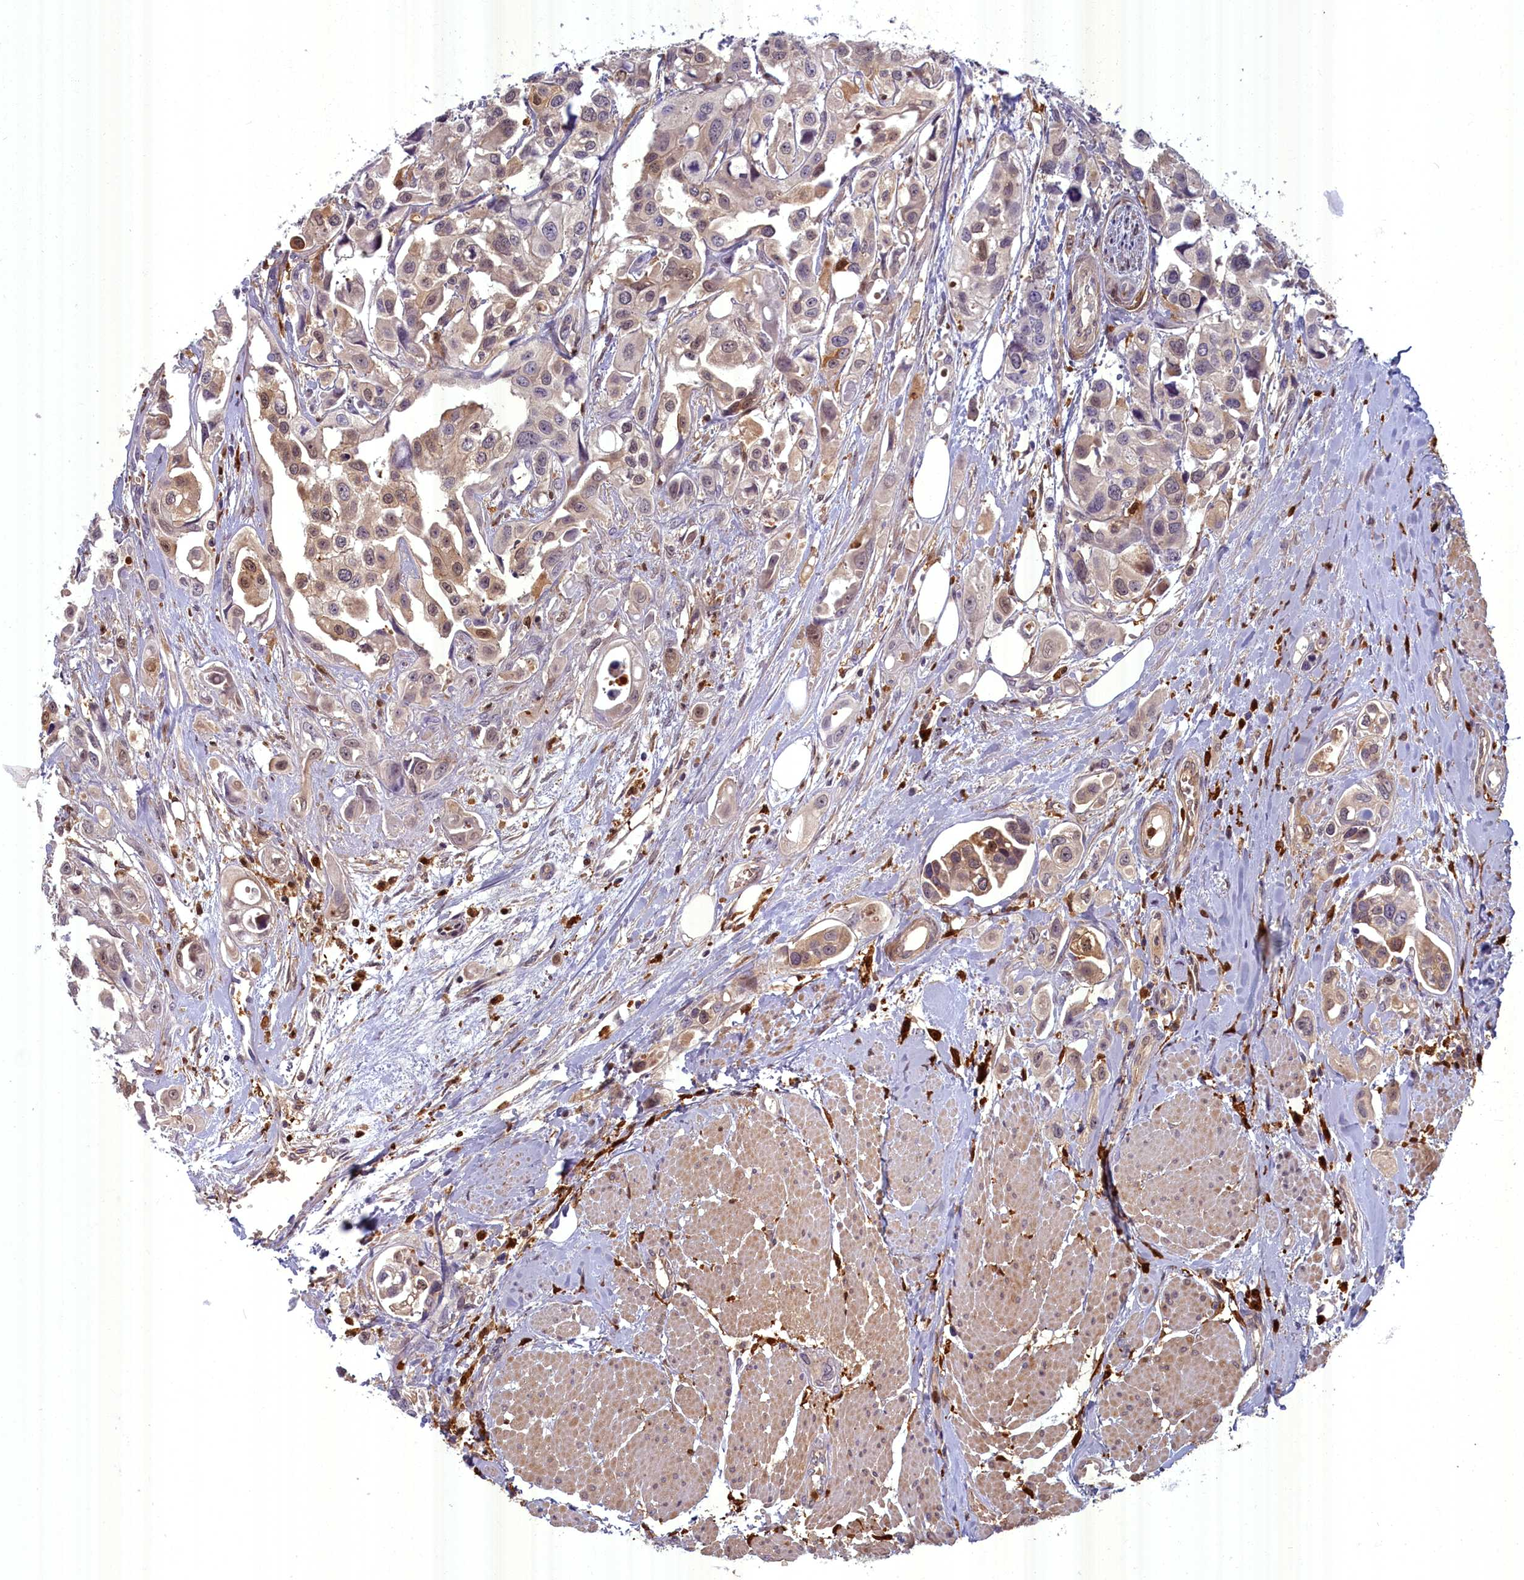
{"staining": {"intensity": "weak", "quantity": "<25%", "location": "cytoplasmic/membranous"}, "tissue": "urothelial cancer", "cell_type": "Tumor cells", "image_type": "cancer", "snomed": [{"axis": "morphology", "description": "Urothelial carcinoma, High grade"}, {"axis": "topography", "description": "Urinary bladder"}], "caption": "IHC of human urothelial cancer shows no positivity in tumor cells.", "gene": "BLVRB", "patient": {"sex": "male", "age": 67}}